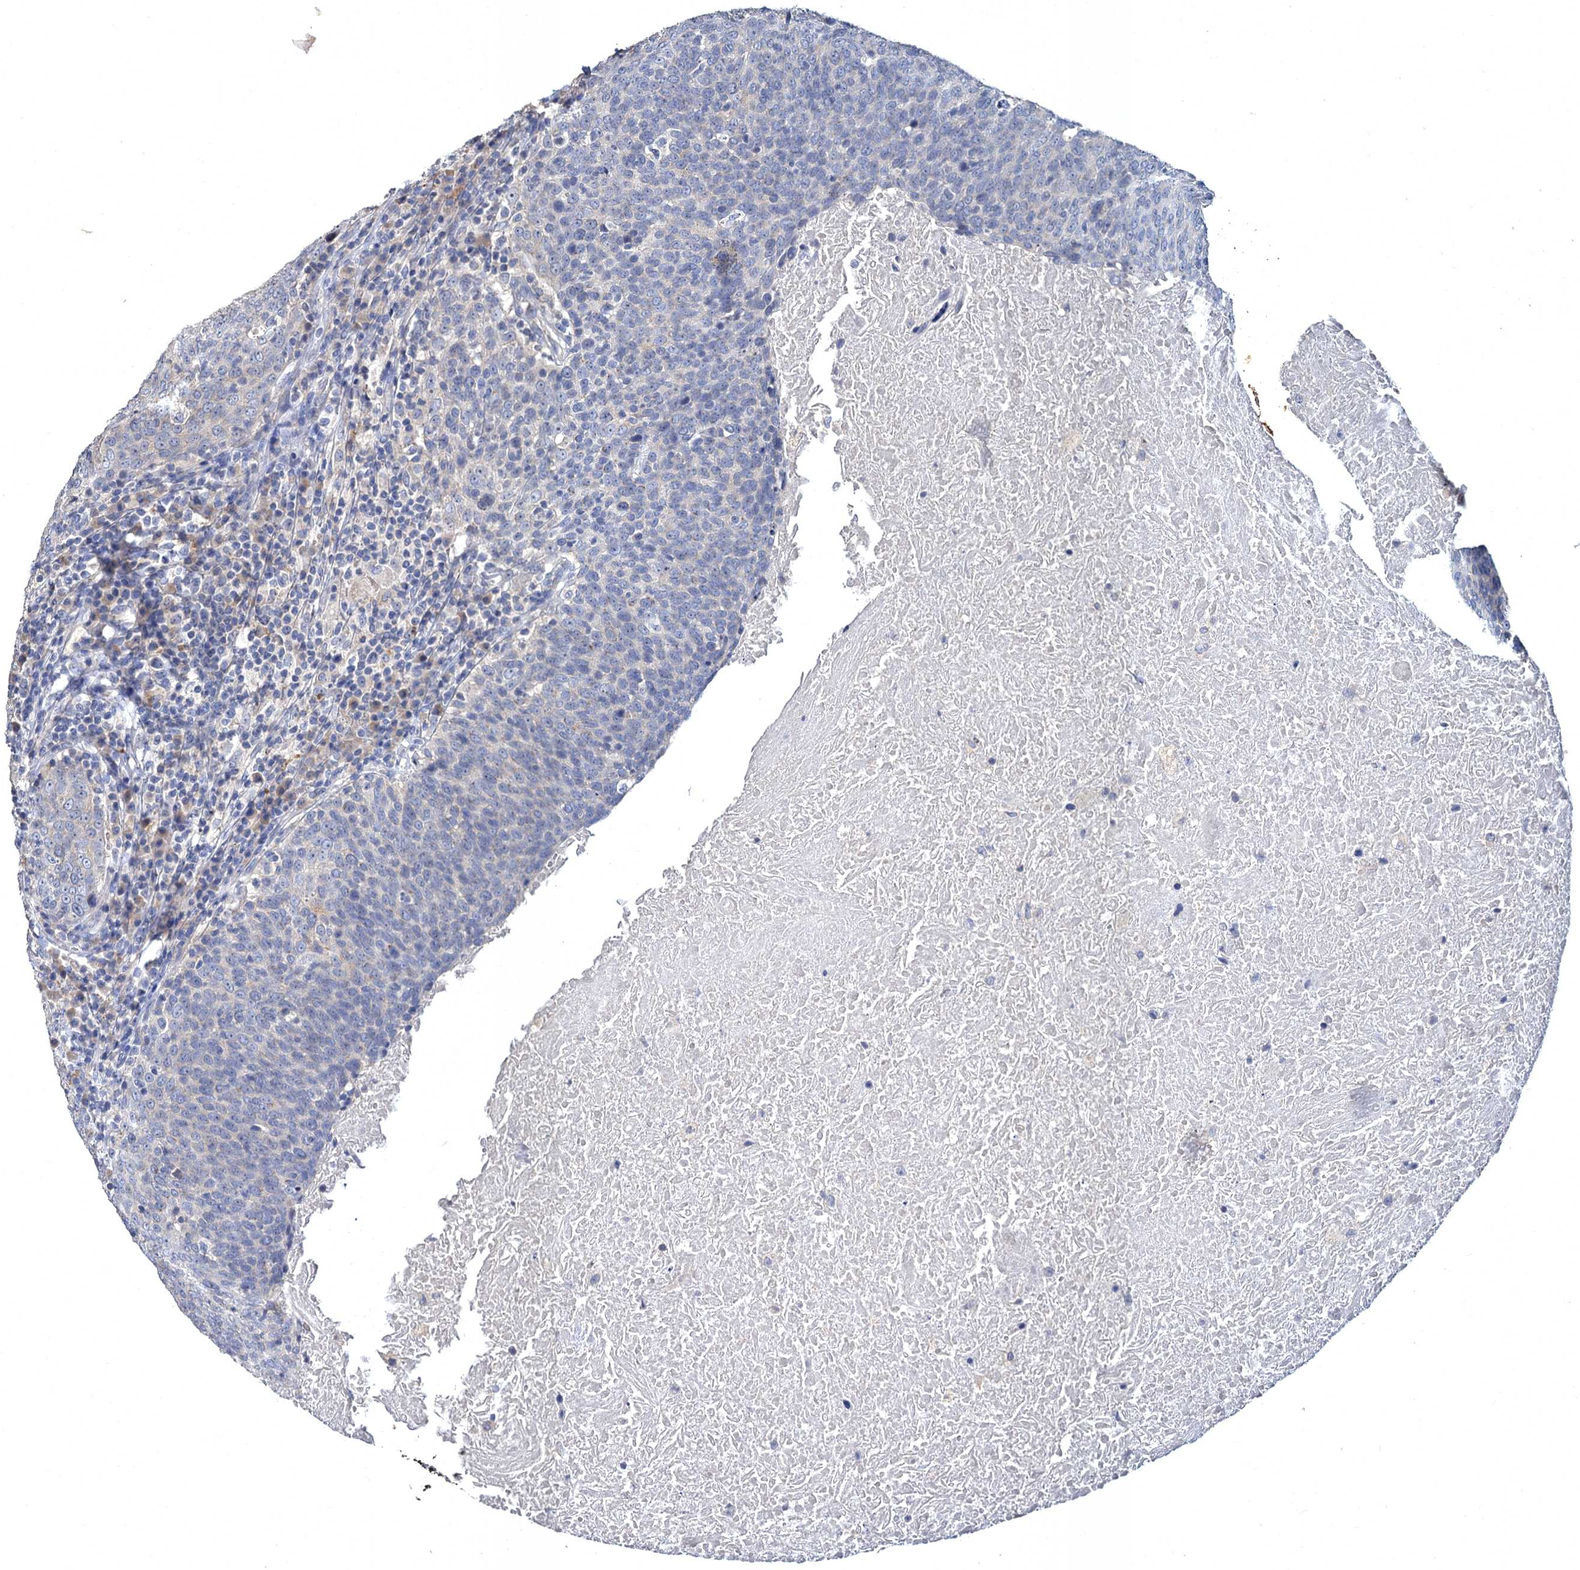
{"staining": {"intensity": "negative", "quantity": "none", "location": "none"}, "tissue": "head and neck cancer", "cell_type": "Tumor cells", "image_type": "cancer", "snomed": [{"axis": "morphology", "description": "Squamous cell carcinoma, NOS"}, {"axis": "morphology", "description": "Squamous cell carcinoma, metastatic, NOS"}, {"axis": "topography", "description": "Lymph node"}, {"axis": "topography", "description": "Head-Neck"}], "caption": "High magnification brightfield microscopy of head and neck squamous cell carcinoma stained with DAB (3,3'-diaminobenzidine) (brown) and counterstained with hematoxylin (blue): tumor cells show no significant expression. (DAB immunohistochemistry visualized using brightfield microscopy, high magnification).", "gene": "ATP9A", "patient": {"sex": "male", "age": 62}}